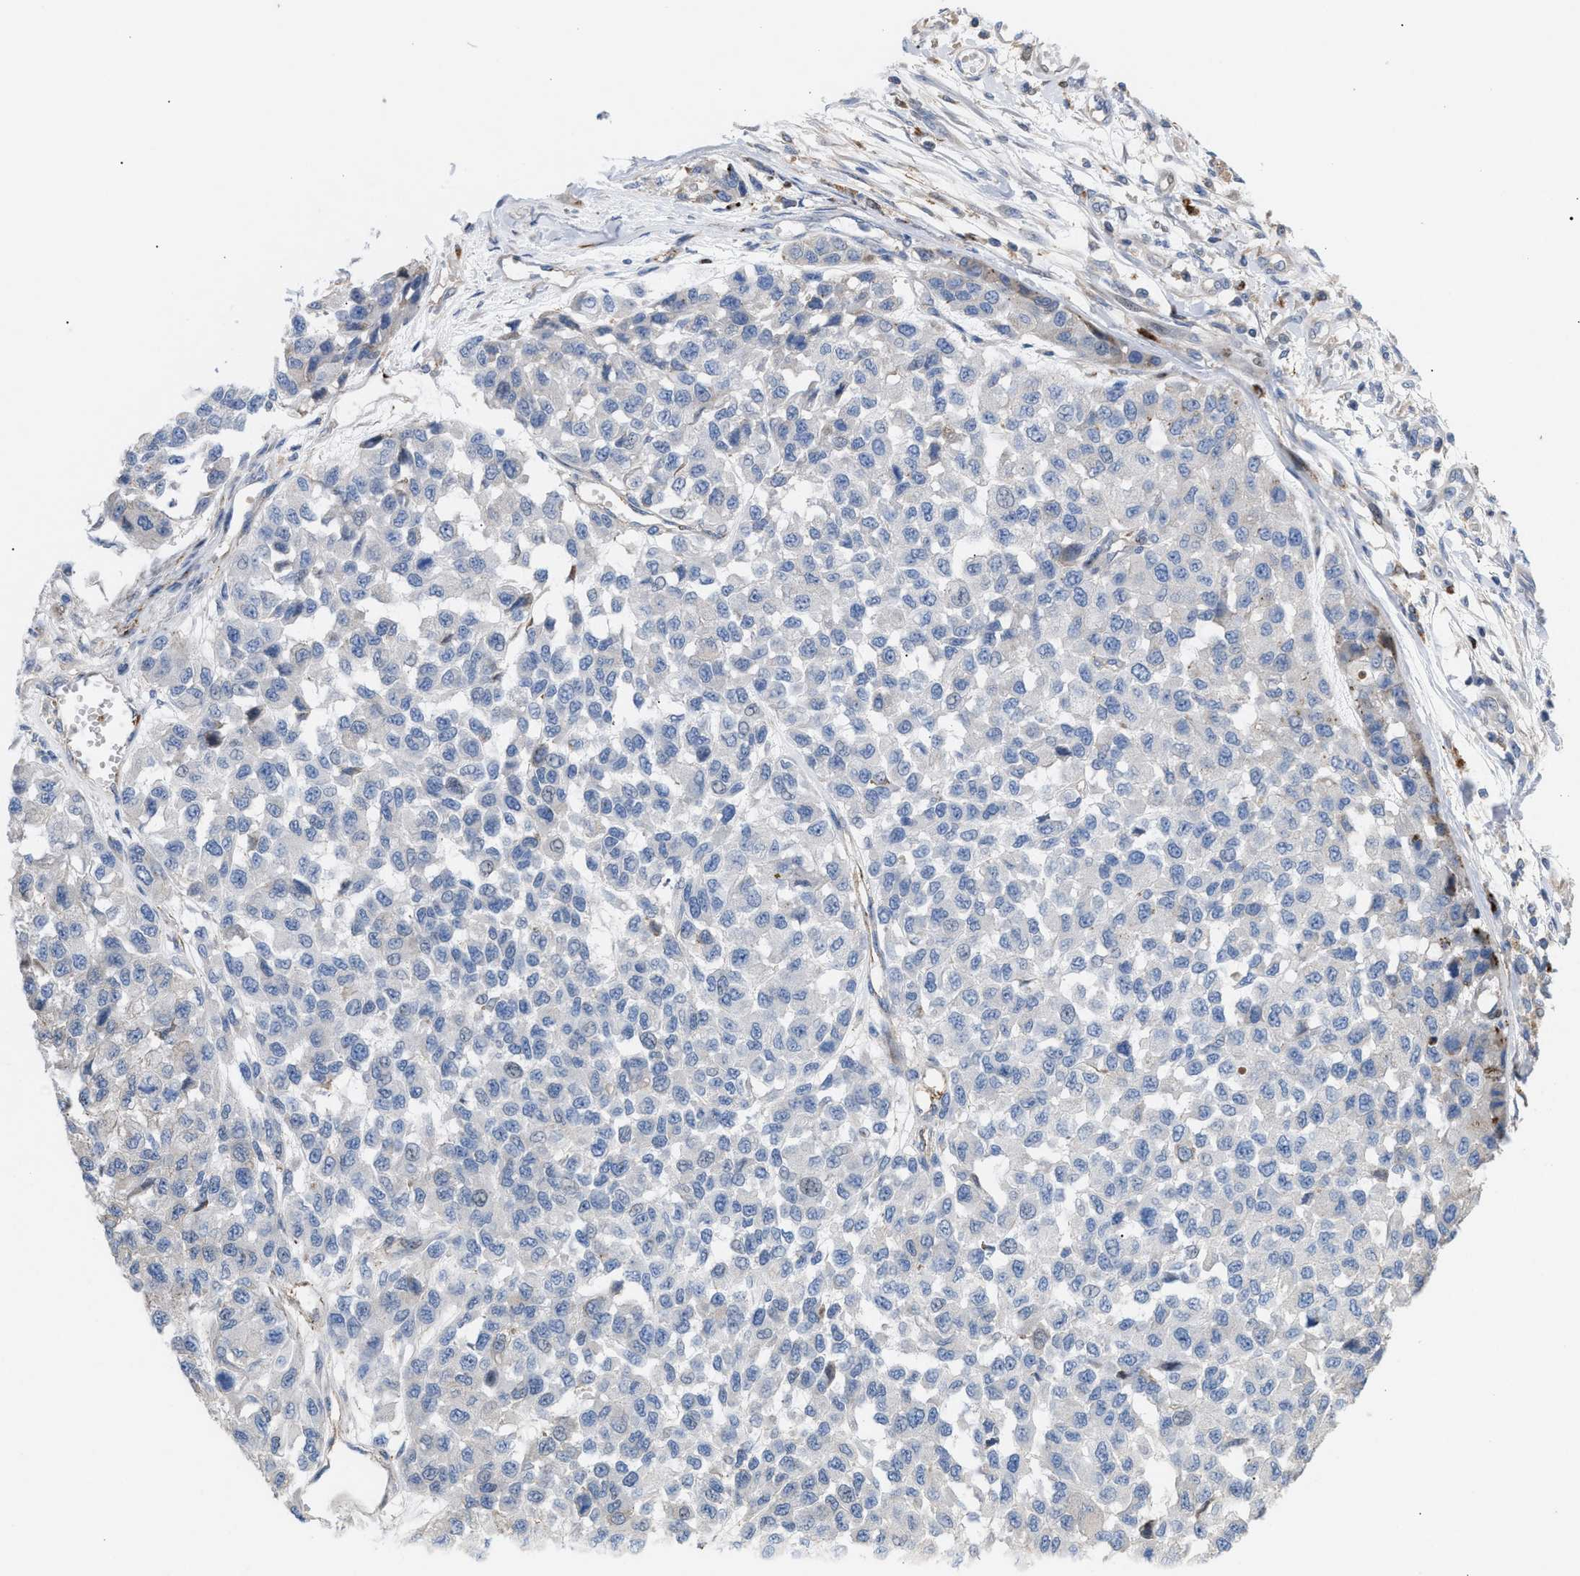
{"staining": {"intensity": "negative", "quantity": "none", "location": "none"}, "tissue": "melanoma", "cell_type": "Tumor cells", "image_type": "cancer", "snomed": [{"axis": "morphology", "description": "Malignant melanoma, NOS"}, {"axis": "topography", "description": "Skin"}], "caption": "There is no significant staining in tumor cells of melanoma.", "gene": "MBTD1", "patient": {"sex": "male", "age": 62}}